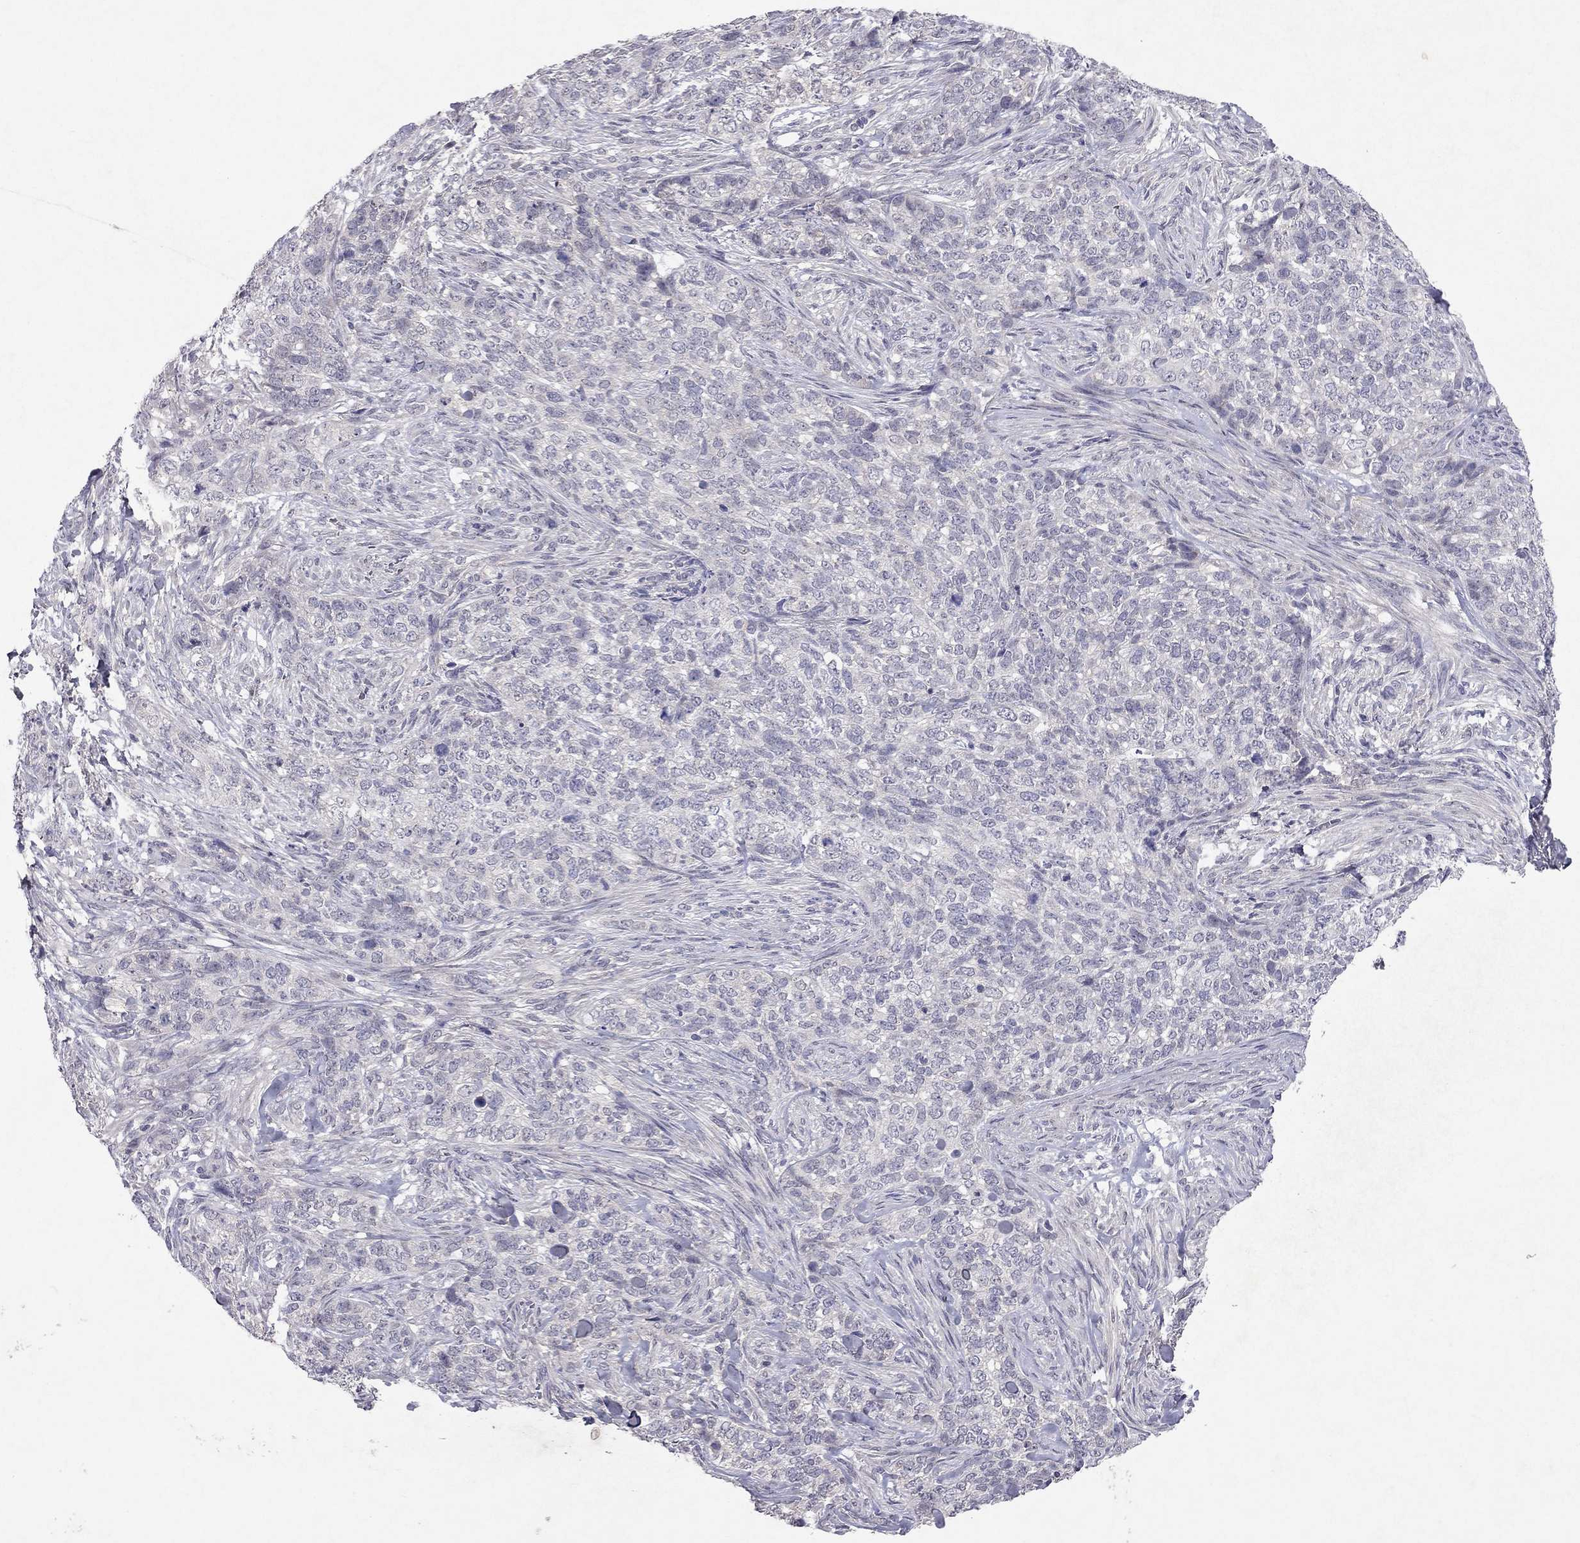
{"staining": {"intensity": "negative", "quantity": "none", "location": "none"}, "tissue": "skin cancer", "cell_type": "Tumor cells", "image_type": "cancer", "snomed": [{"axis": "morphology", "description": "Basal cell carcinoma"}, {"axis": "topography", "description": "Skin"}], "caption": "The photomicrograph displays no staining of tumor cells in skin basal cell carcinoma.", "gene": "ESR2", "patient": {"sex": "female", "age": 69}}